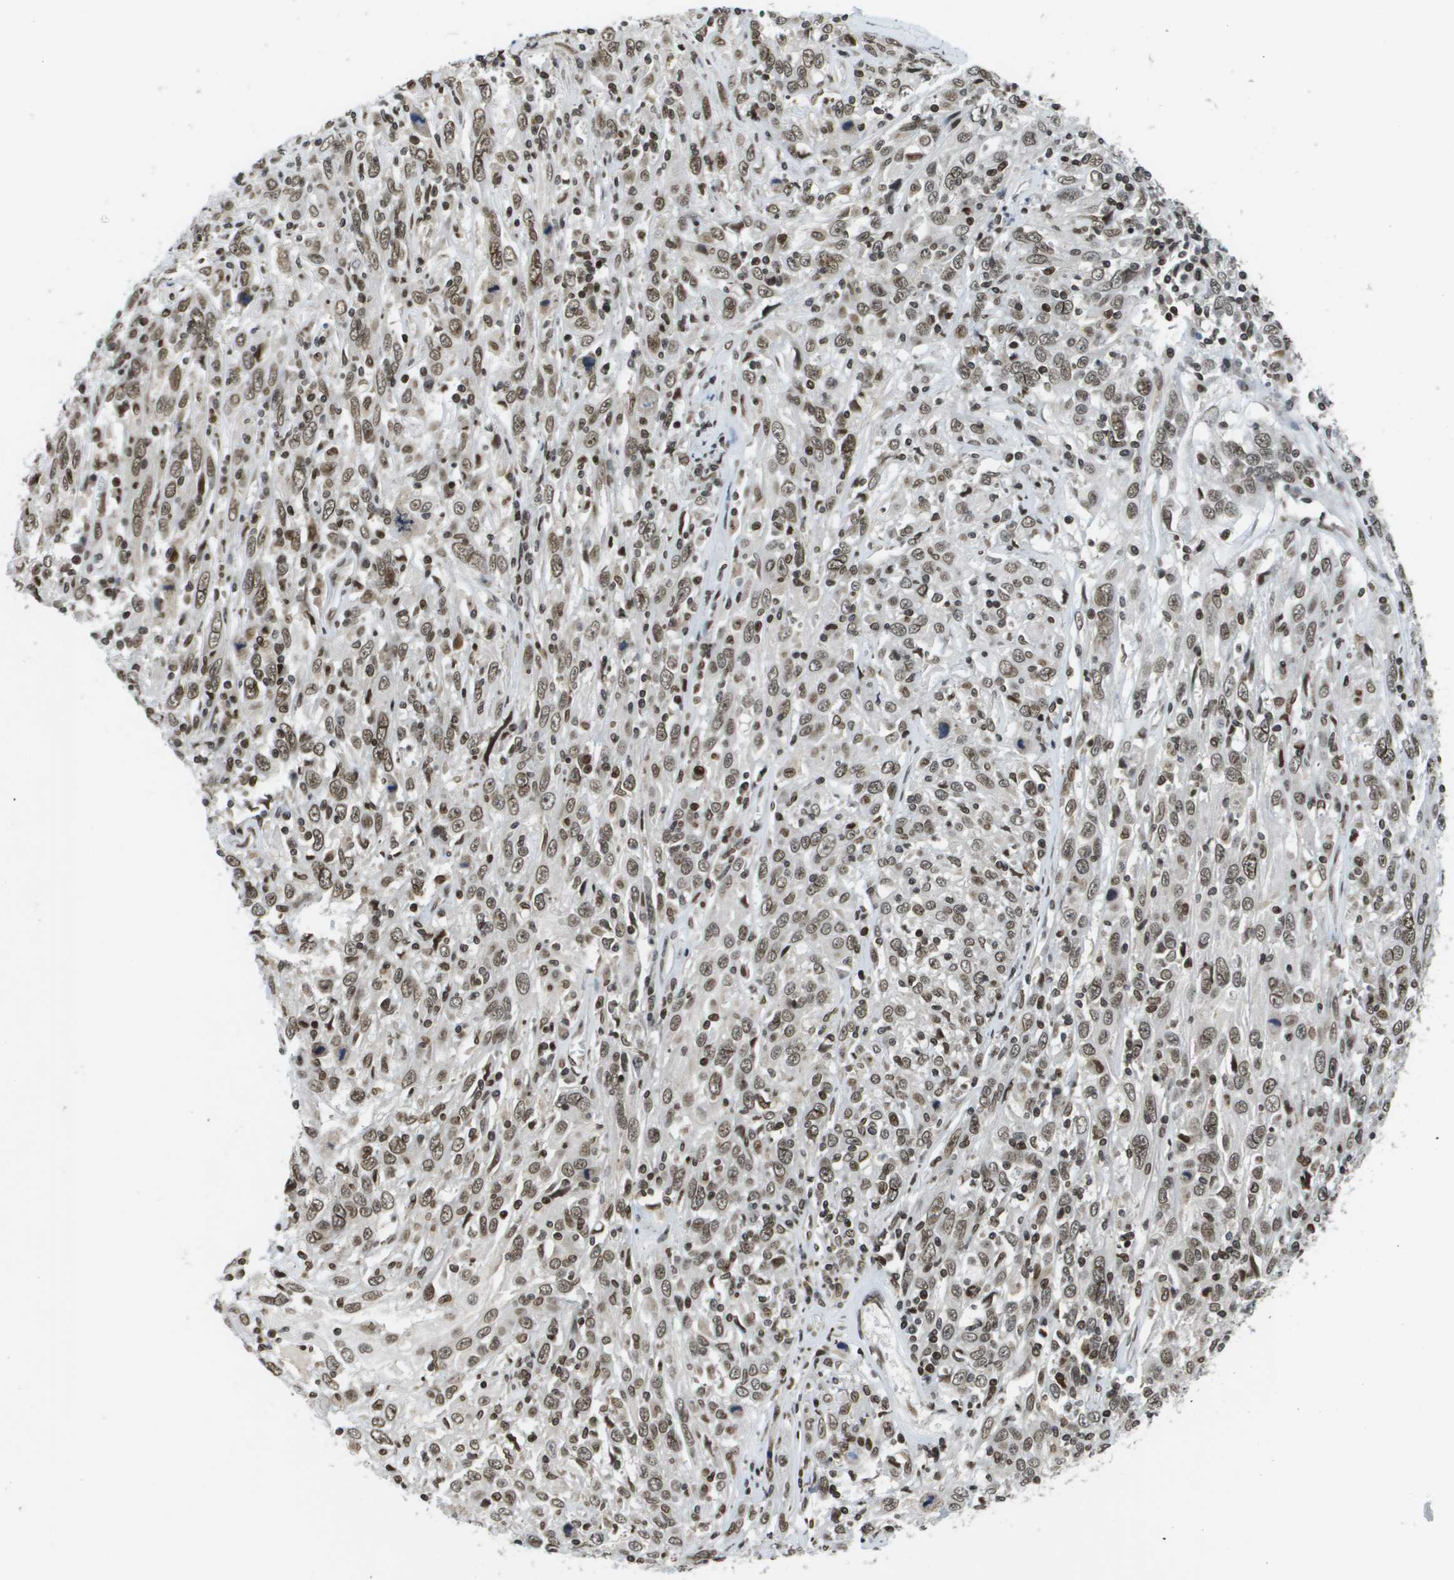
{"staining": {"intensity": "moderate", "quantity": ">75%", "location": "nuclear"}, "tissue": "cervical cancer", "cell_type": "Tumor cells", "image_type": "cancer", "snomed": [{"axis": "morphology", "description": "Squamous cell carcinoma, NOS"}, {"axis": "topography", "description": "Cervix"}], "caption": "Immunohistochemistry (IHC) (DAB (3,3'-diaminobenzidine)) staining of cervical cancer demonstrates moderate nuclear protein positivity in approximately >75% of tumor cells.", "gene": "RECQL4", "patient": {"sex": "female", "age": 46}}